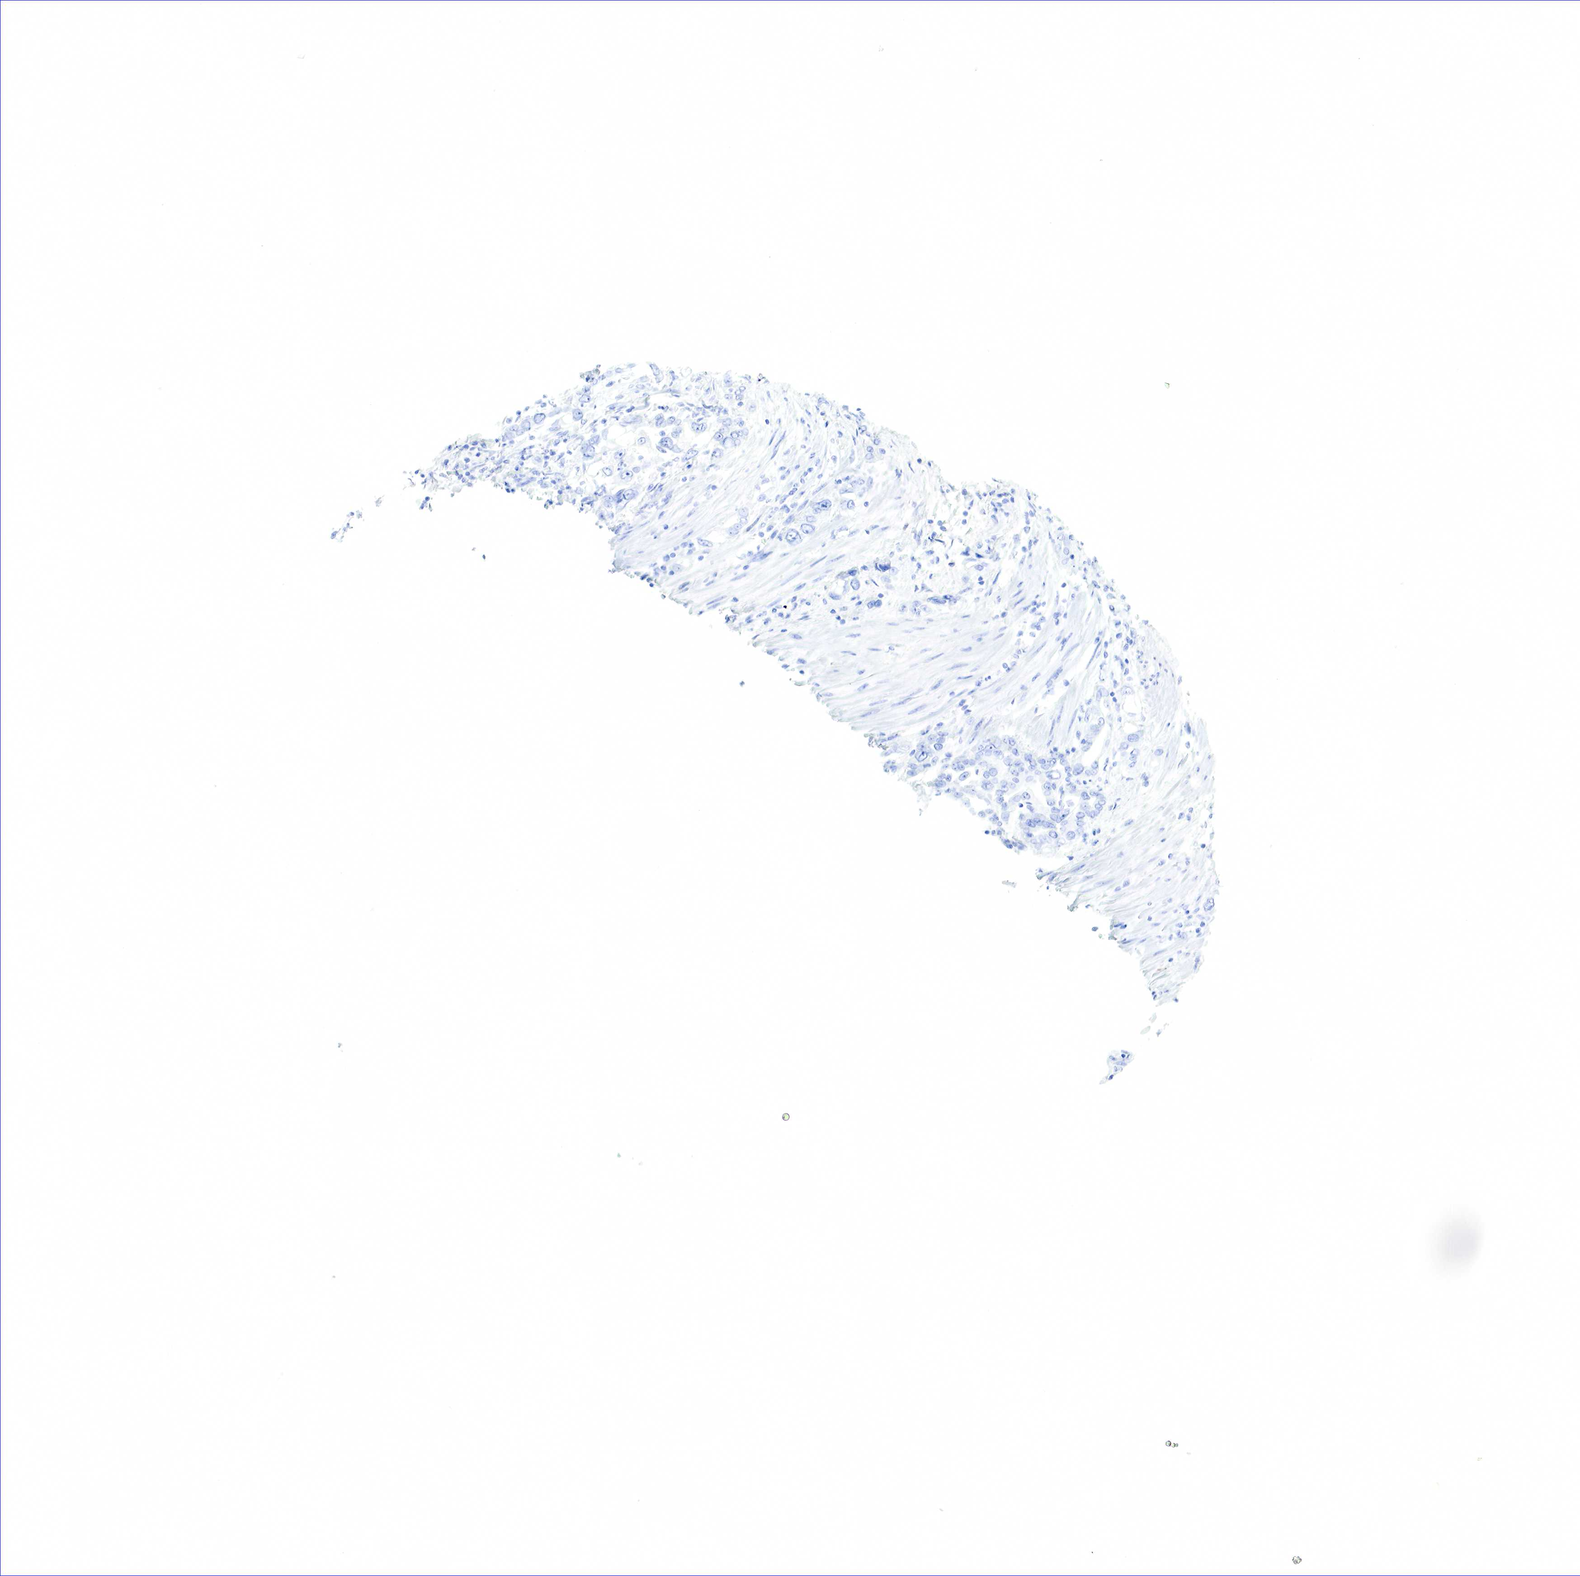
{"staining": {"intensity": "negative", "quantity": "none", "location": "none"}, "tissue": "pancreatic cancer", "cell_type": "Tumor cells", "image_type": "cancer", "snomed": [{"axis": "morphology", "description": "Adenocarcinoma, NOS"}, {"axis": "topography", "description": "Pancreas"}], "caption": "Immunohistochemistry of pancreatic cancer demonstrates no positivity in tumor cells. Brightfield microscopy of IHC stained with DAB (brown) and hematoxylin (blue), captured at high magnification.", "gene": "TNFRSF8", "patient": {"sex": "female", "age": 57}}